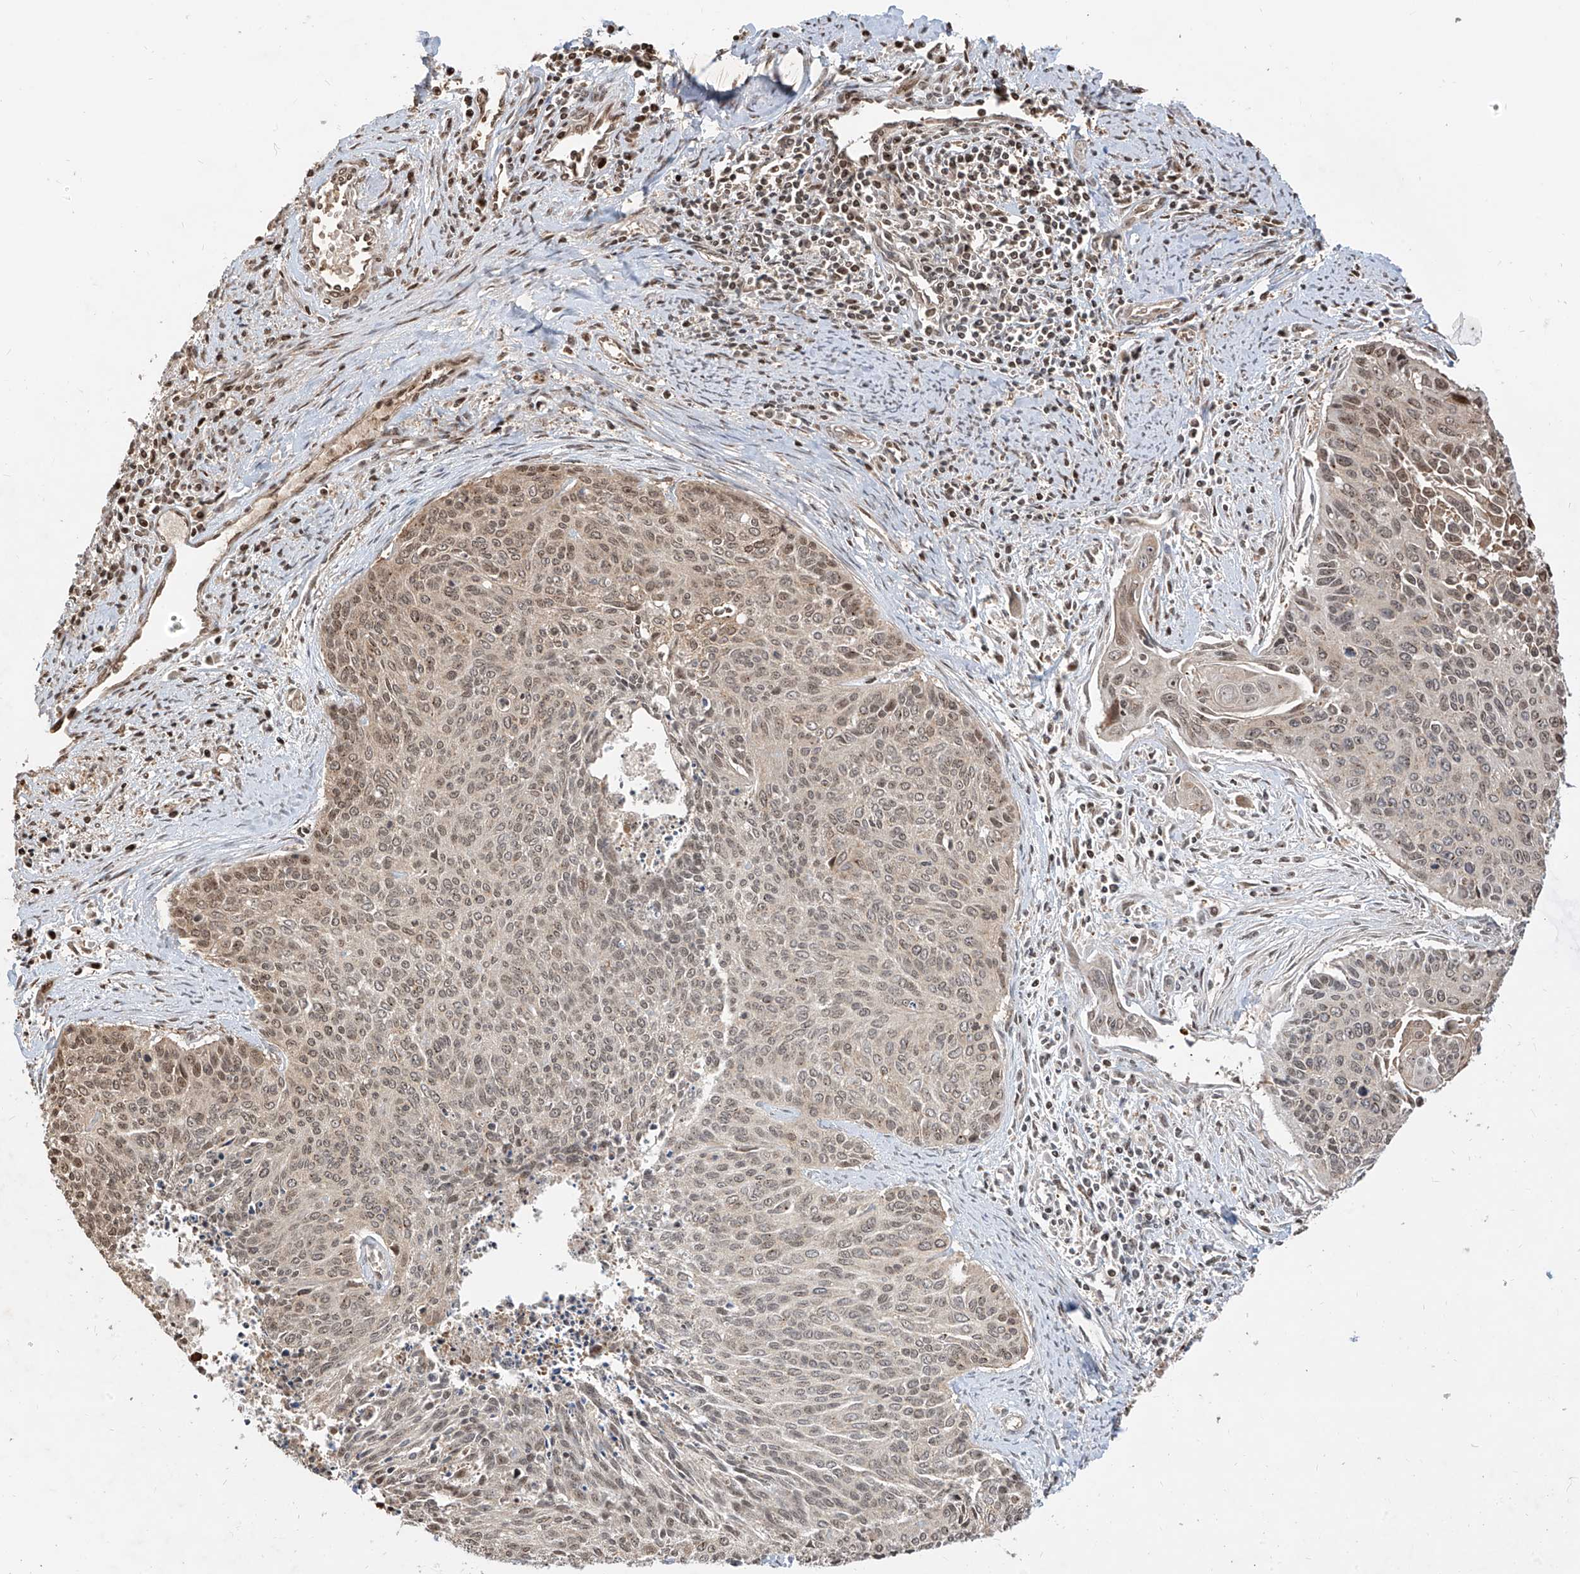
{"staining": {"intensity": "moderate", "quantity": "25%-75%", "location": "cytoplasmic/membranous,nuclear"}, "tissue": "cervical cancer", "cell_type": "Tumor cells", "image_type": "cancer", "snomed": [{"axis": "morphology", "description": "Squamous cell carcinoma, NOS"}, {"axis": "topography", "description": "Cervix"}], "caption": "Squamous cell carcinoma (cervical) tissue exhibits moderate cytoplasmic/membranous and nuclear expression in about 25%-75% of tumor cells, visualized by immunohistochemistry.", "gene": "VMP1", "patient": {"sex": "female", "age": 55}}